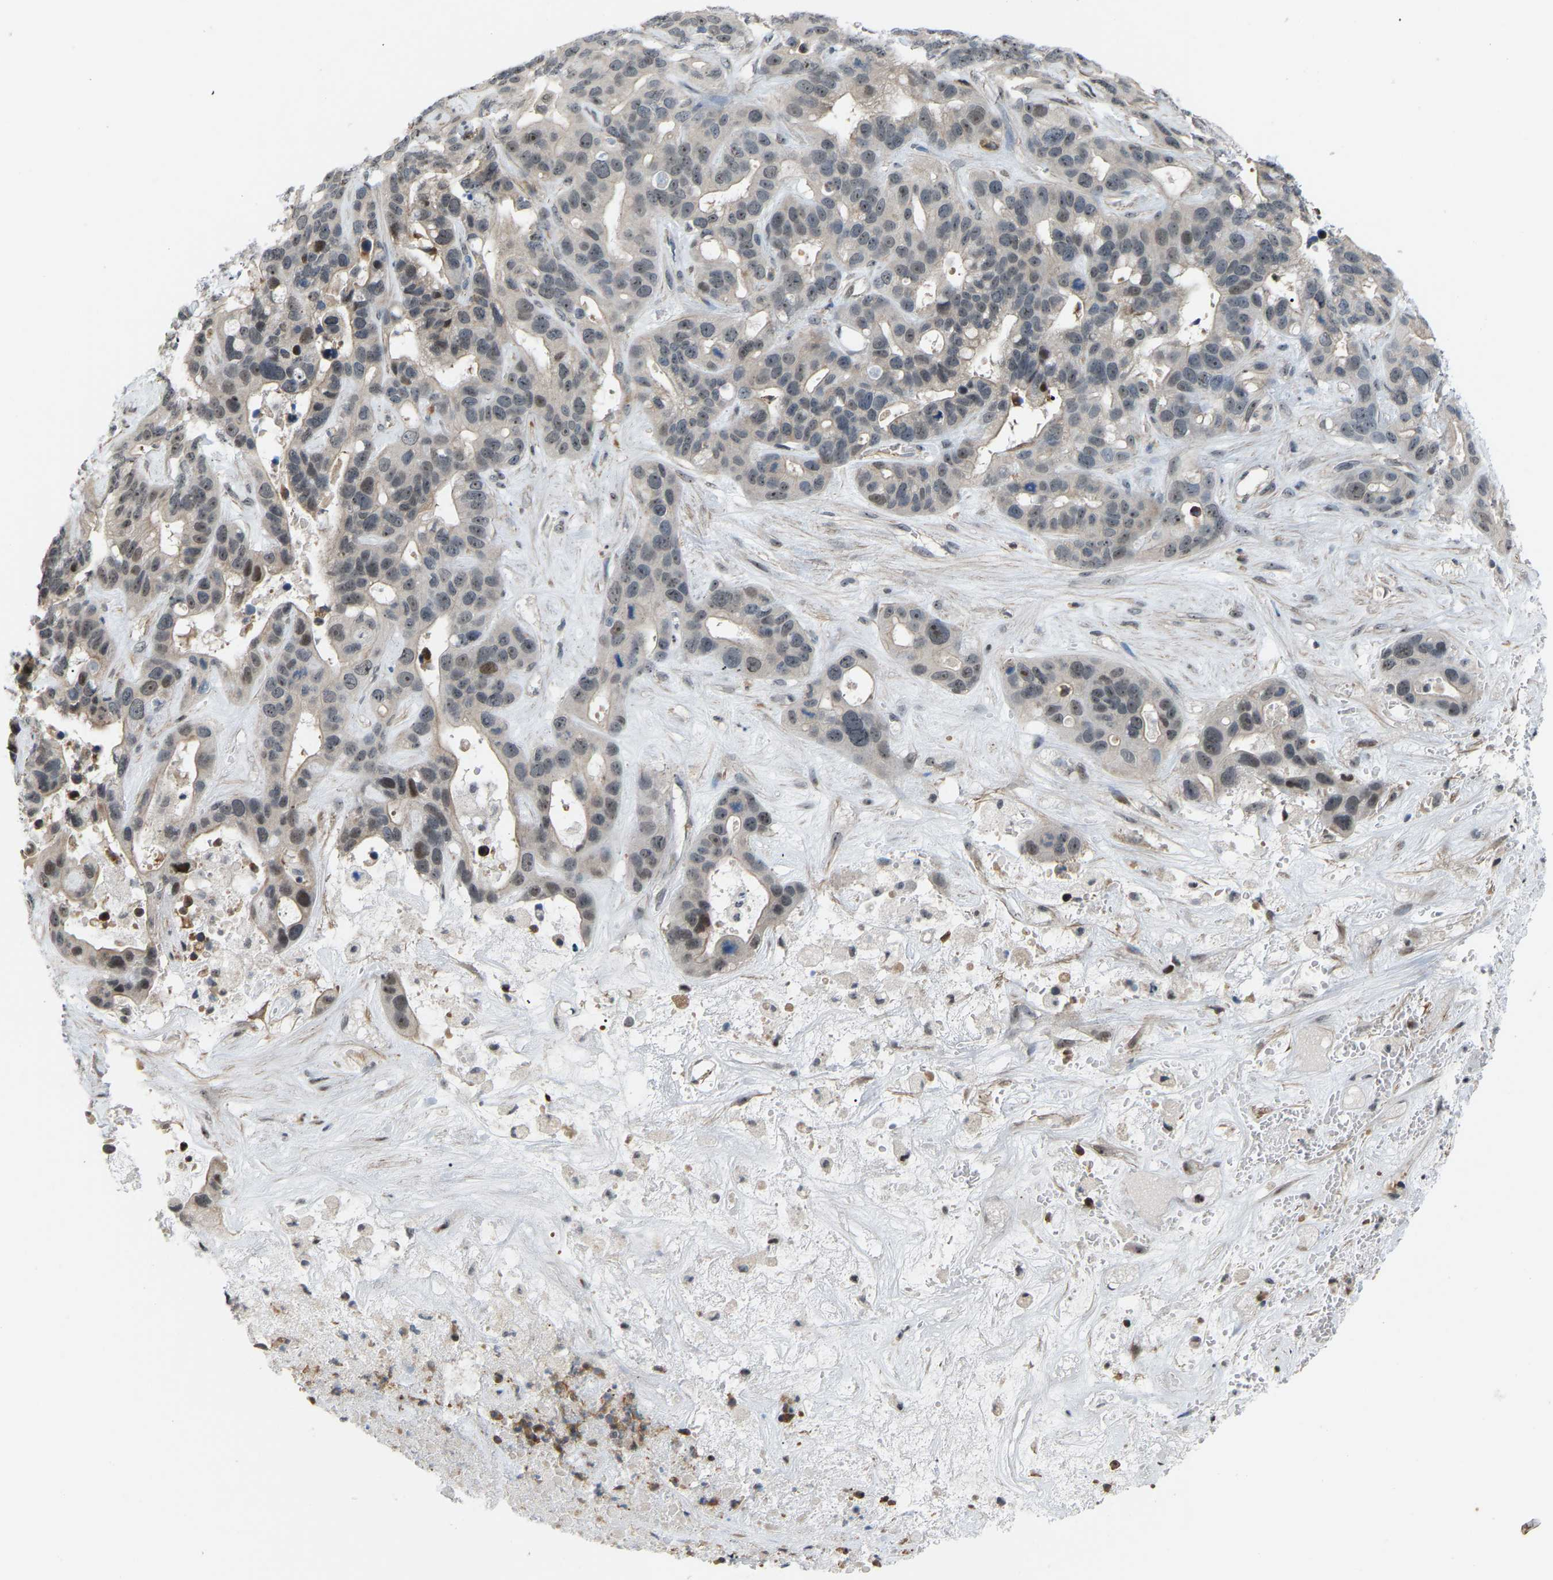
{"staining": {"intensity": "weak", "quantity": "<25%", "location": "nuclear"}, "tissue": "liver cancer", "cell_type": "Tumor cells", "image_type": "cancer", "snomed": [{"axis": "morphology", "description": "Cholangiocarcinoma"}, {"axis": "topography", "description": "Liver"}], "caption": "Human liver cancer (cholangiocarcinoma) stained for a protein using IHC shows no positivity in tumor cells.", "gene": "CROT", "patient": {"sex": "female", "age": 65}}